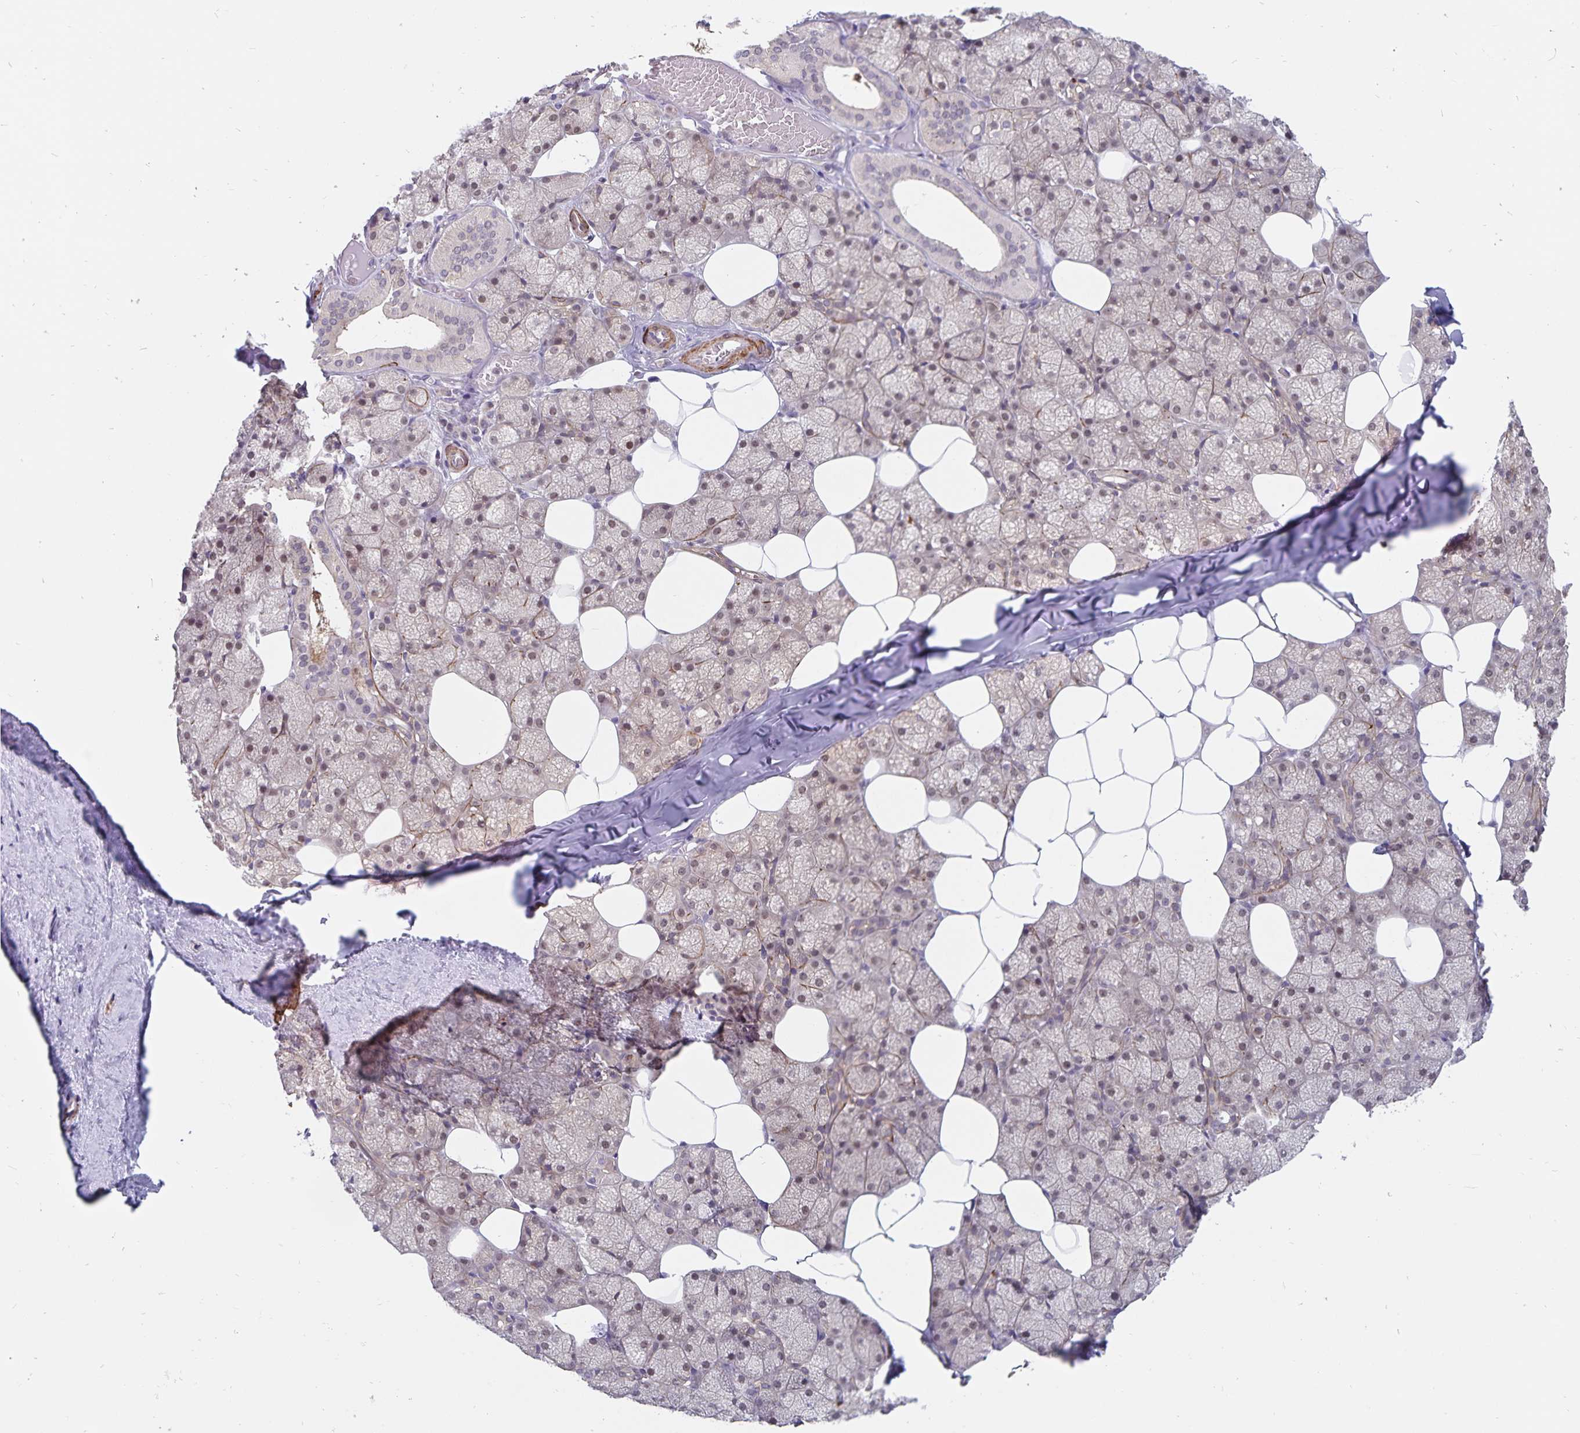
{"staining": {"intensity": "moderate", "quantity": "25%-75%", "location": "nuclear"}, "tissue": "salivary gland", "cell_type": "Glandular cells", "image_type": "normal", "snomed": [{"axis": "morphology", "description": "Normal tissue, NOS"}, {"axis": "topography", "description": "Salivary gland"}, {"axis": "topography", "description": "Peripheral nerve tissue"}], "caption": "Protein expression analysis of normal salivary gland demonstrates moderate nuclear staining in about 25%-75% of glandular cells. (Brightfield microscopy of DAB IHC at high magnification).", "gene": "BAG6", "patient": {"sex": "male", "age": 38}}